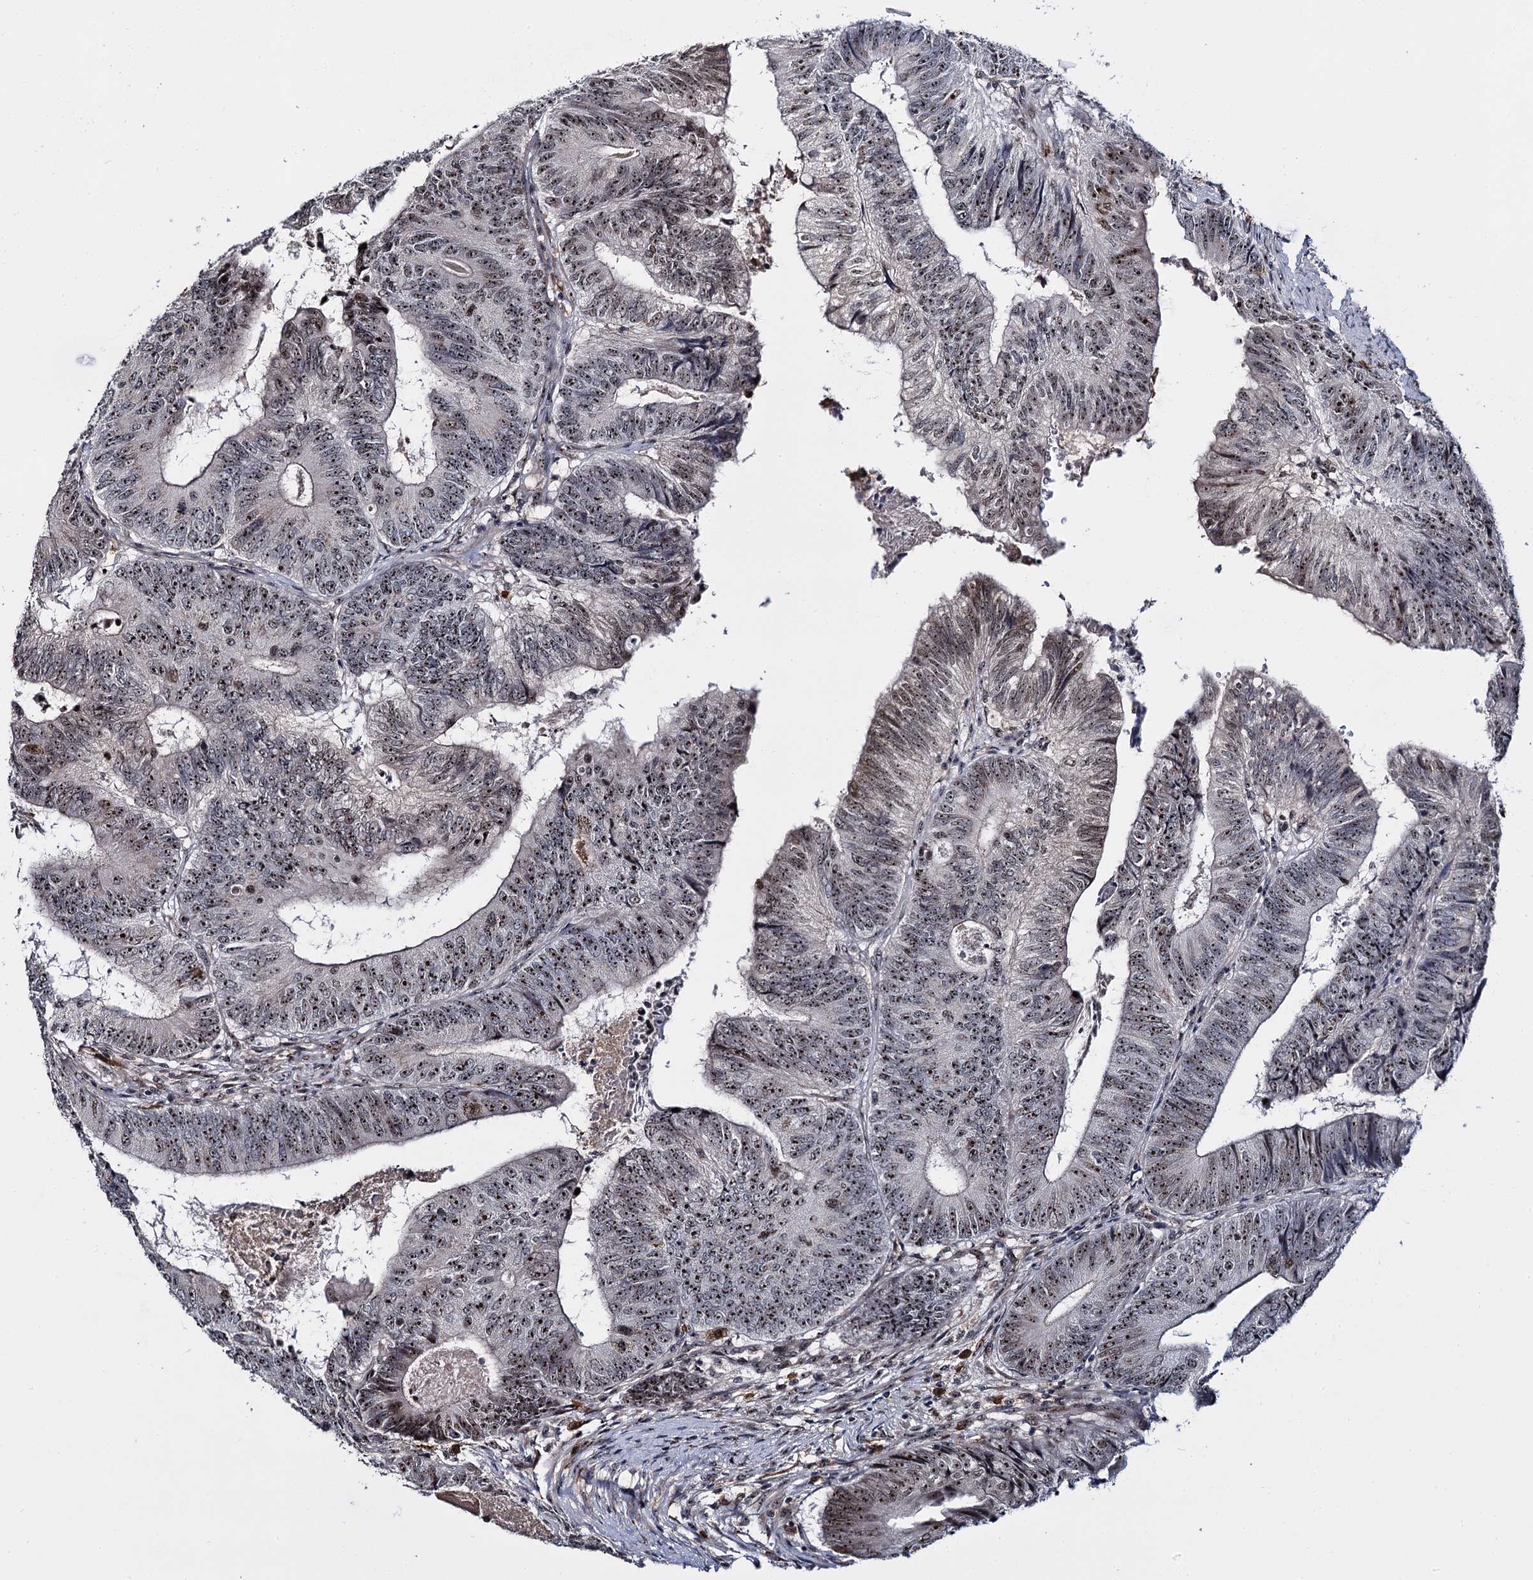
{"staining": {"intensity": "strong", "quantity": ">75%", "location": "nuclear"}, "tissue": "colorectal cancer", "cell_type": "Tumor cells", "image_type": "cancer", "snomed": [{"axis": "morphology", "description": "Adenocarcinoma, NOS"}, {"axis": "topography", "description": "Colon"}], "caption": "Immunohistochemical staining of human colorectal cancer reveals high levels of strong nuclear positivity in about >75% of tumor cells.", "gene": "SUPT20H", "patient": {"sex": "female", "age": 67}}